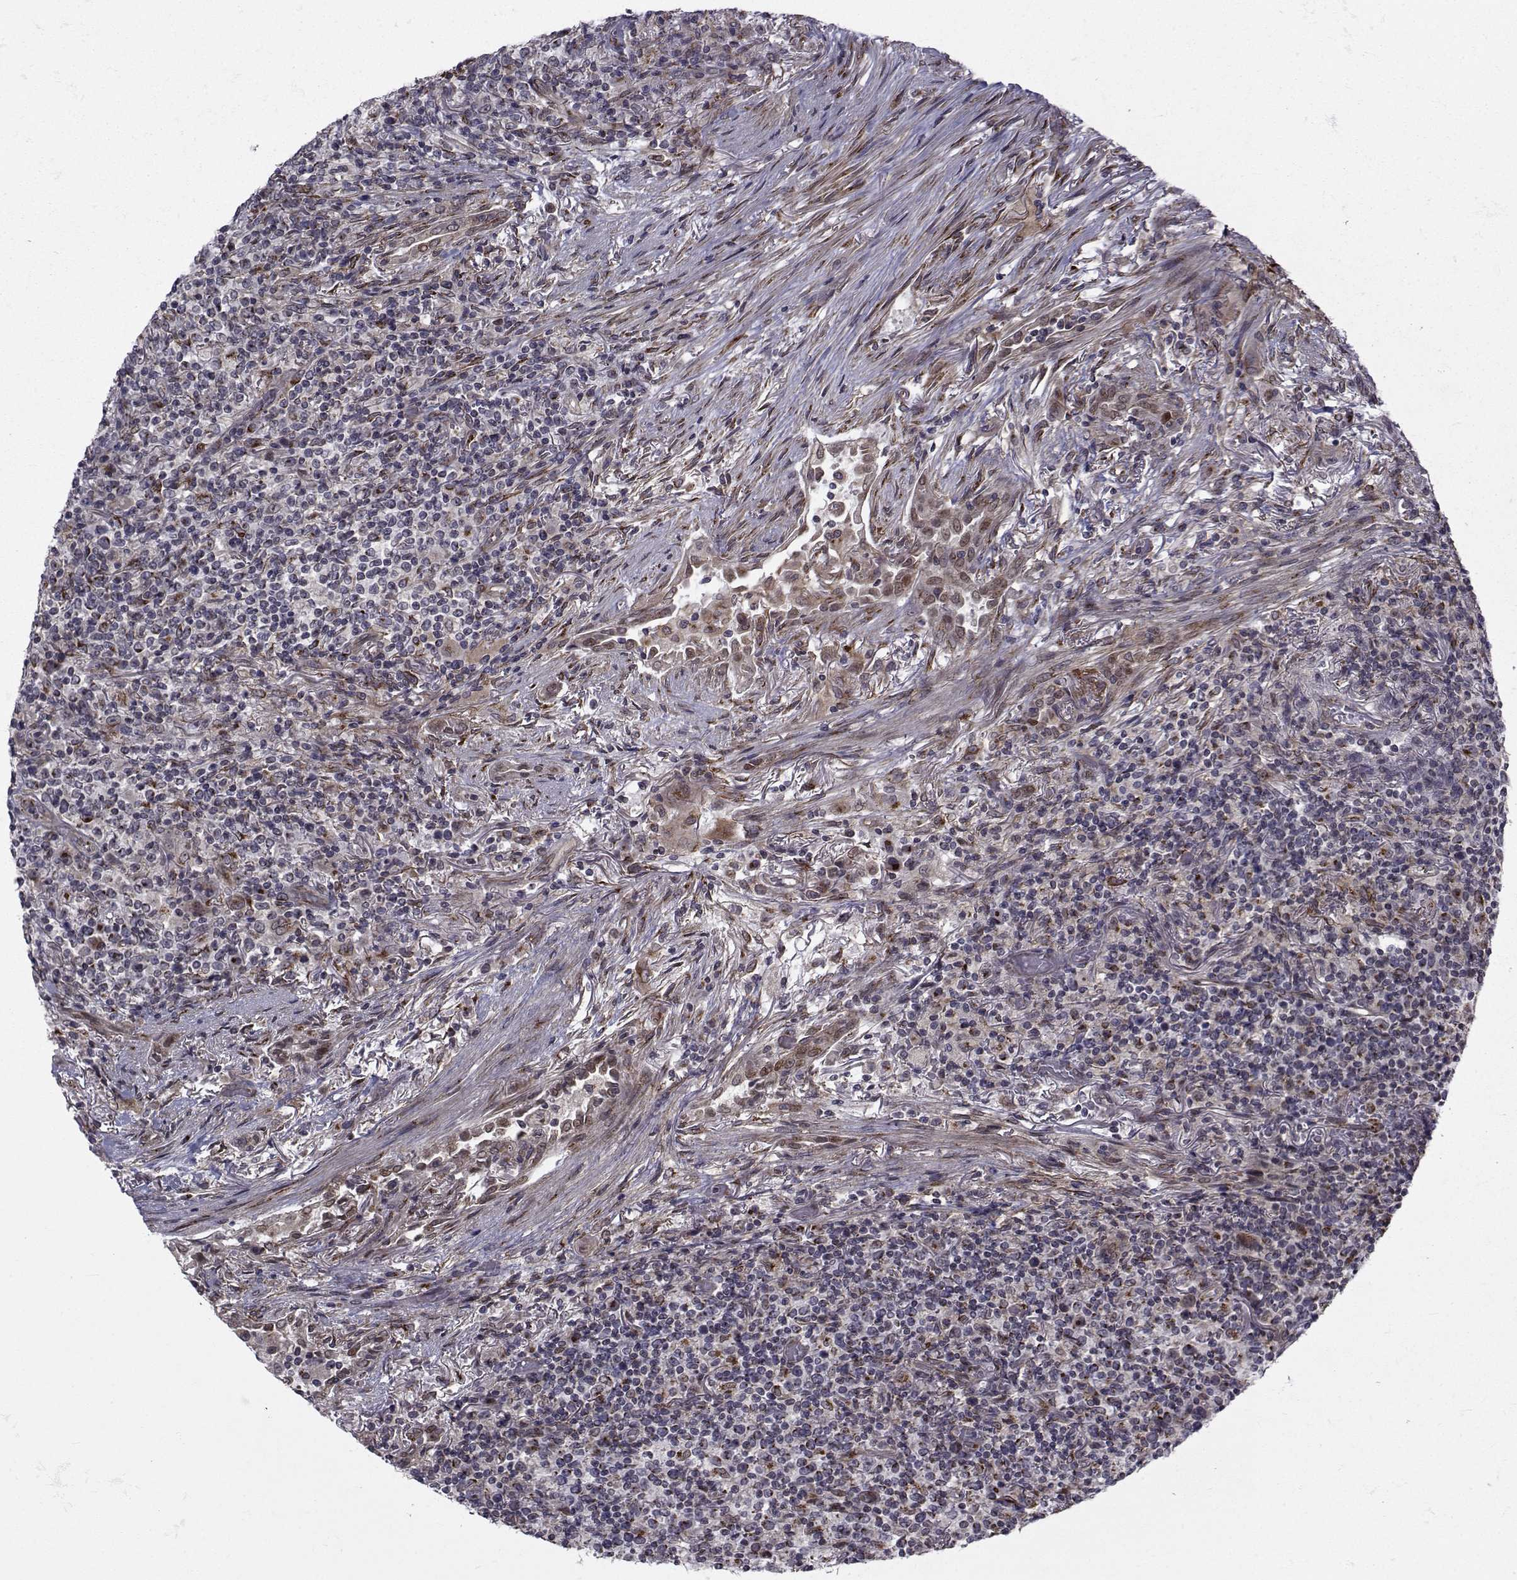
{"staining": {"intensity": "negative", "quantity": "none", "location": "none"}, "tissue": "lymphoma", "cell_type": "Tumor cells", "image_type": "cancer", "snomed": [{"axis": "morphology", "description": "Malignant lymphoma, non-Hodgkin's type, High grade"}, {"axis": "topography", "description": "Lung"}], "caption": "Tumor cells are negative for brown protein staining in lymphoma.", "gene": "ATP6V1C2", "patient": {"sex": "male", "age": 79}}